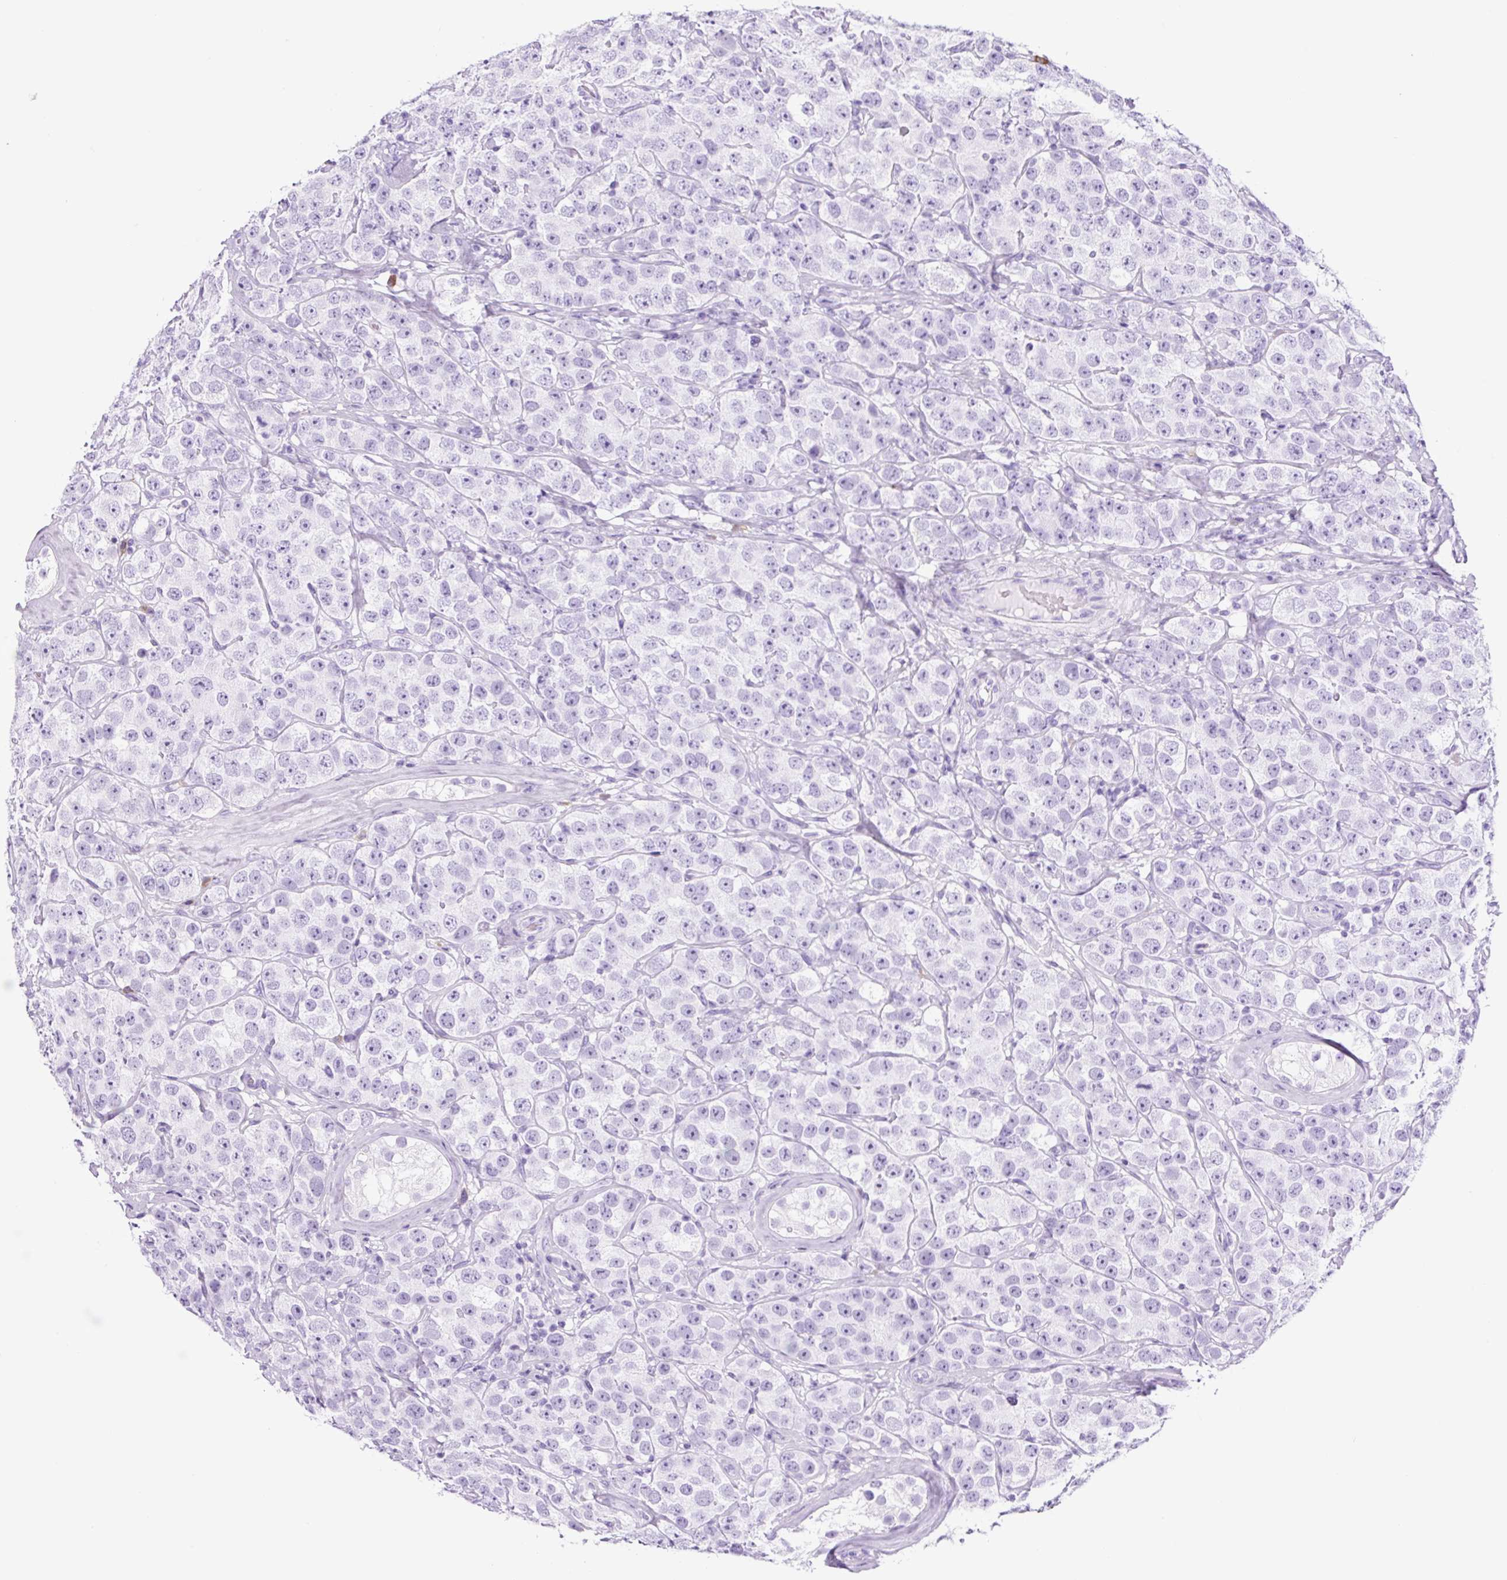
{"staining": {"intensity": "negative", "quantity": "none", "location": "none"}, "tissue": "testis cancer", "cell_type": "Tumor cells", "image_type": "cancer", "snomed": [{"axis": "morphology", "description": "Seminoma, NOS"}, {"axis": "topography", "description": "Testis"}], "caption": "Human seminoma (testis) stained for a protein using immunohistochemistry shows no positivity in tumor cells.", "gene": "RNF212B", "patient": {"sex": "male", "age": 28}}